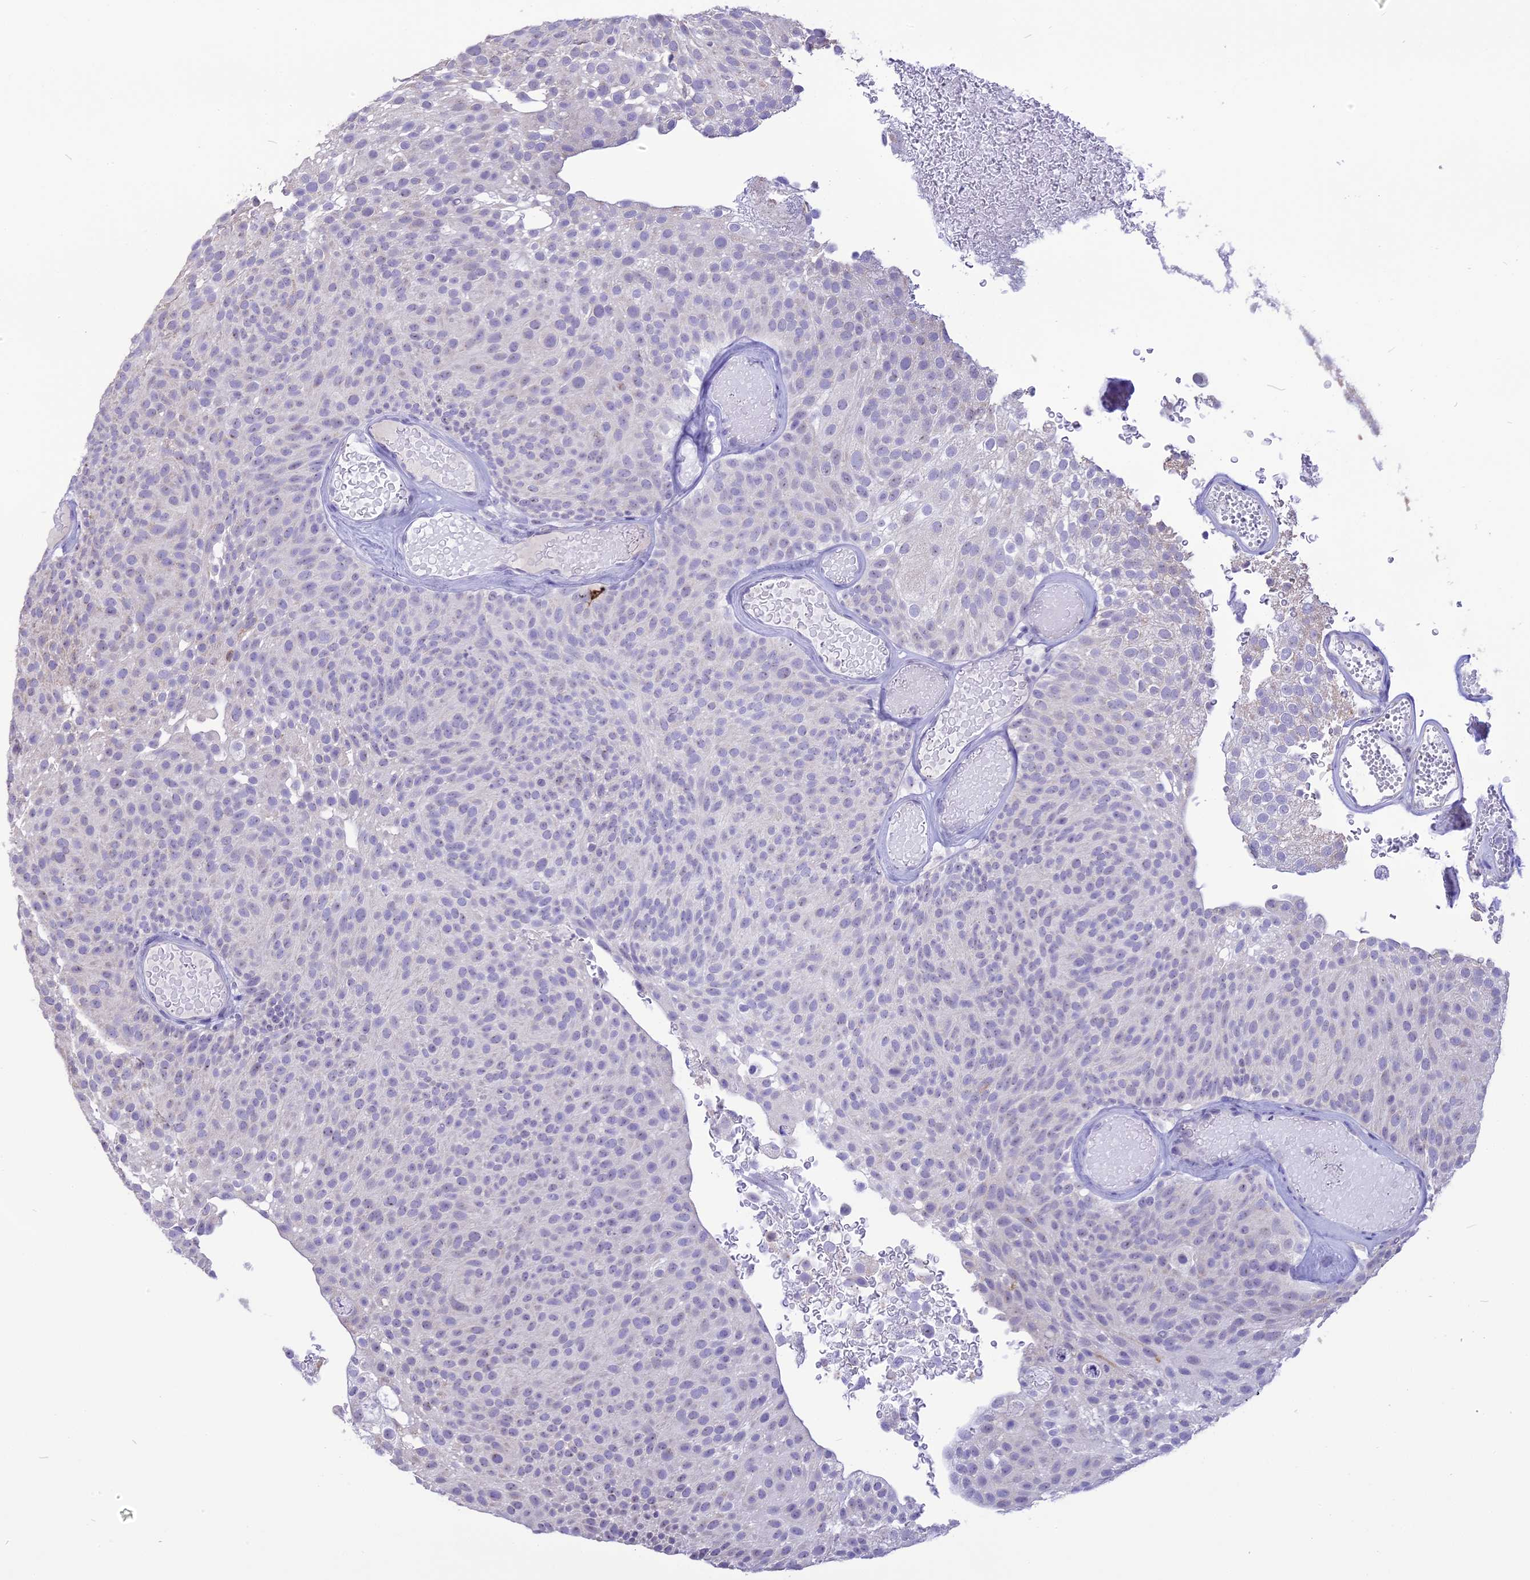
{"staining": {"intensity": "negative", "quantity": "none", "location": "none"}, "tissue": "urothelial cancer", "cell_type": "Tumor cells", "image_type": "cancer", "snomed": [{"axis": "morphology", "description": "Urothelial carcinoma, Low grade"}, {"axis": "topography", "description": "Urinary bladder"}], "caption": "Protein analysis of urothelial carcinoma (low-grade) shows no significant positivity in tumor cells.", "gene": "CMSS1", "patient": {"sex": "male", "age": 78}}